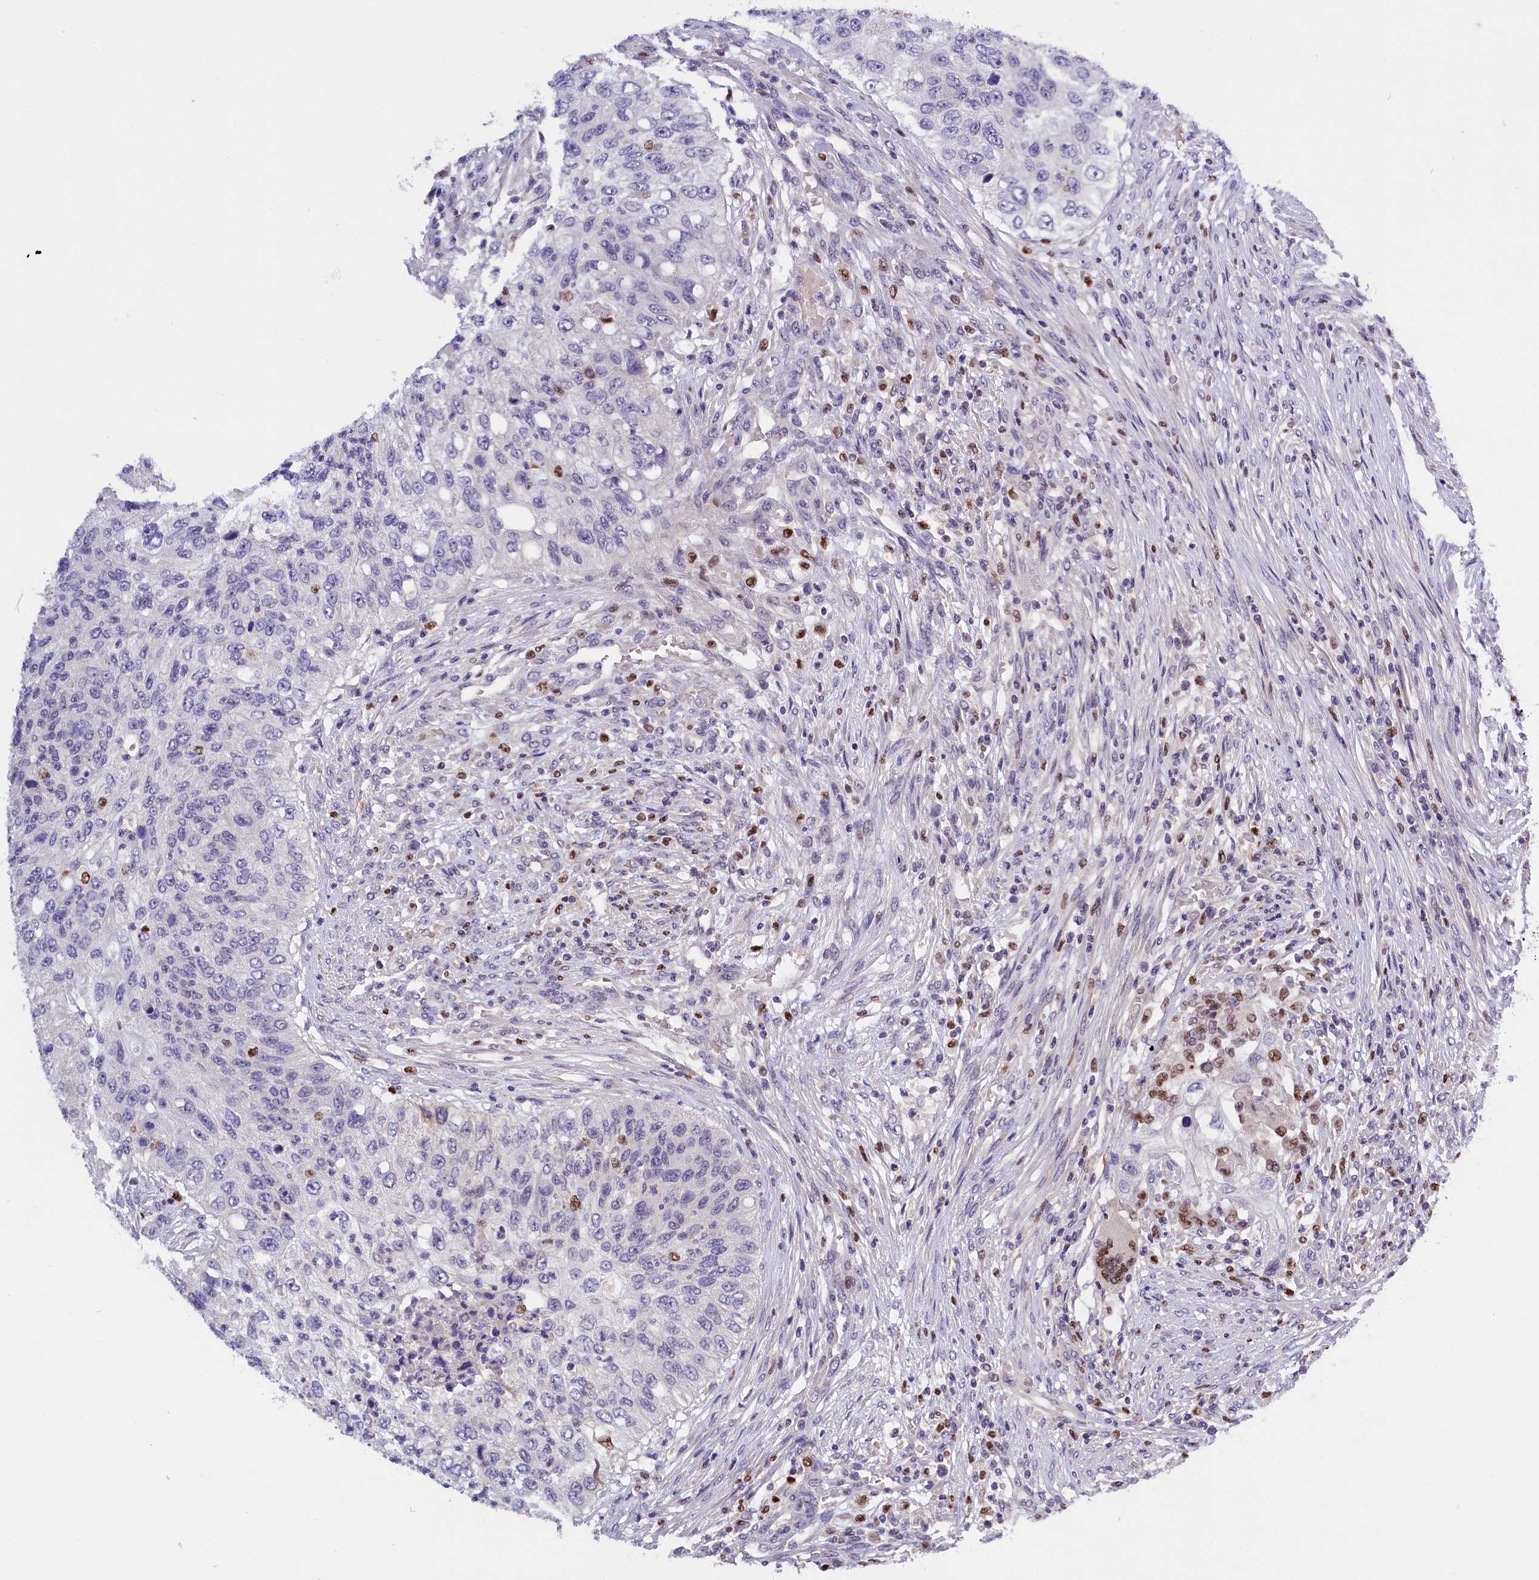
{"staining": {"intensity": "negative", "quantity": "none", "location": "none"}, "tissue": "urothelial cancer", "cell_type": "Tumor cells", "image_type": "cancer", "snomed": [{"axis": "morphology", "description": "Urothelial carcinoma, High grade"}, {"axis": "topography", "description": "Urinary bladder"}], "caption": "Immunohistochemical staining of human high-grade urothelial carcinoma reveals no significant staining in tumor cells.", "gene": "BTBD9", "patient": {"sex": "female", "age": 60}}